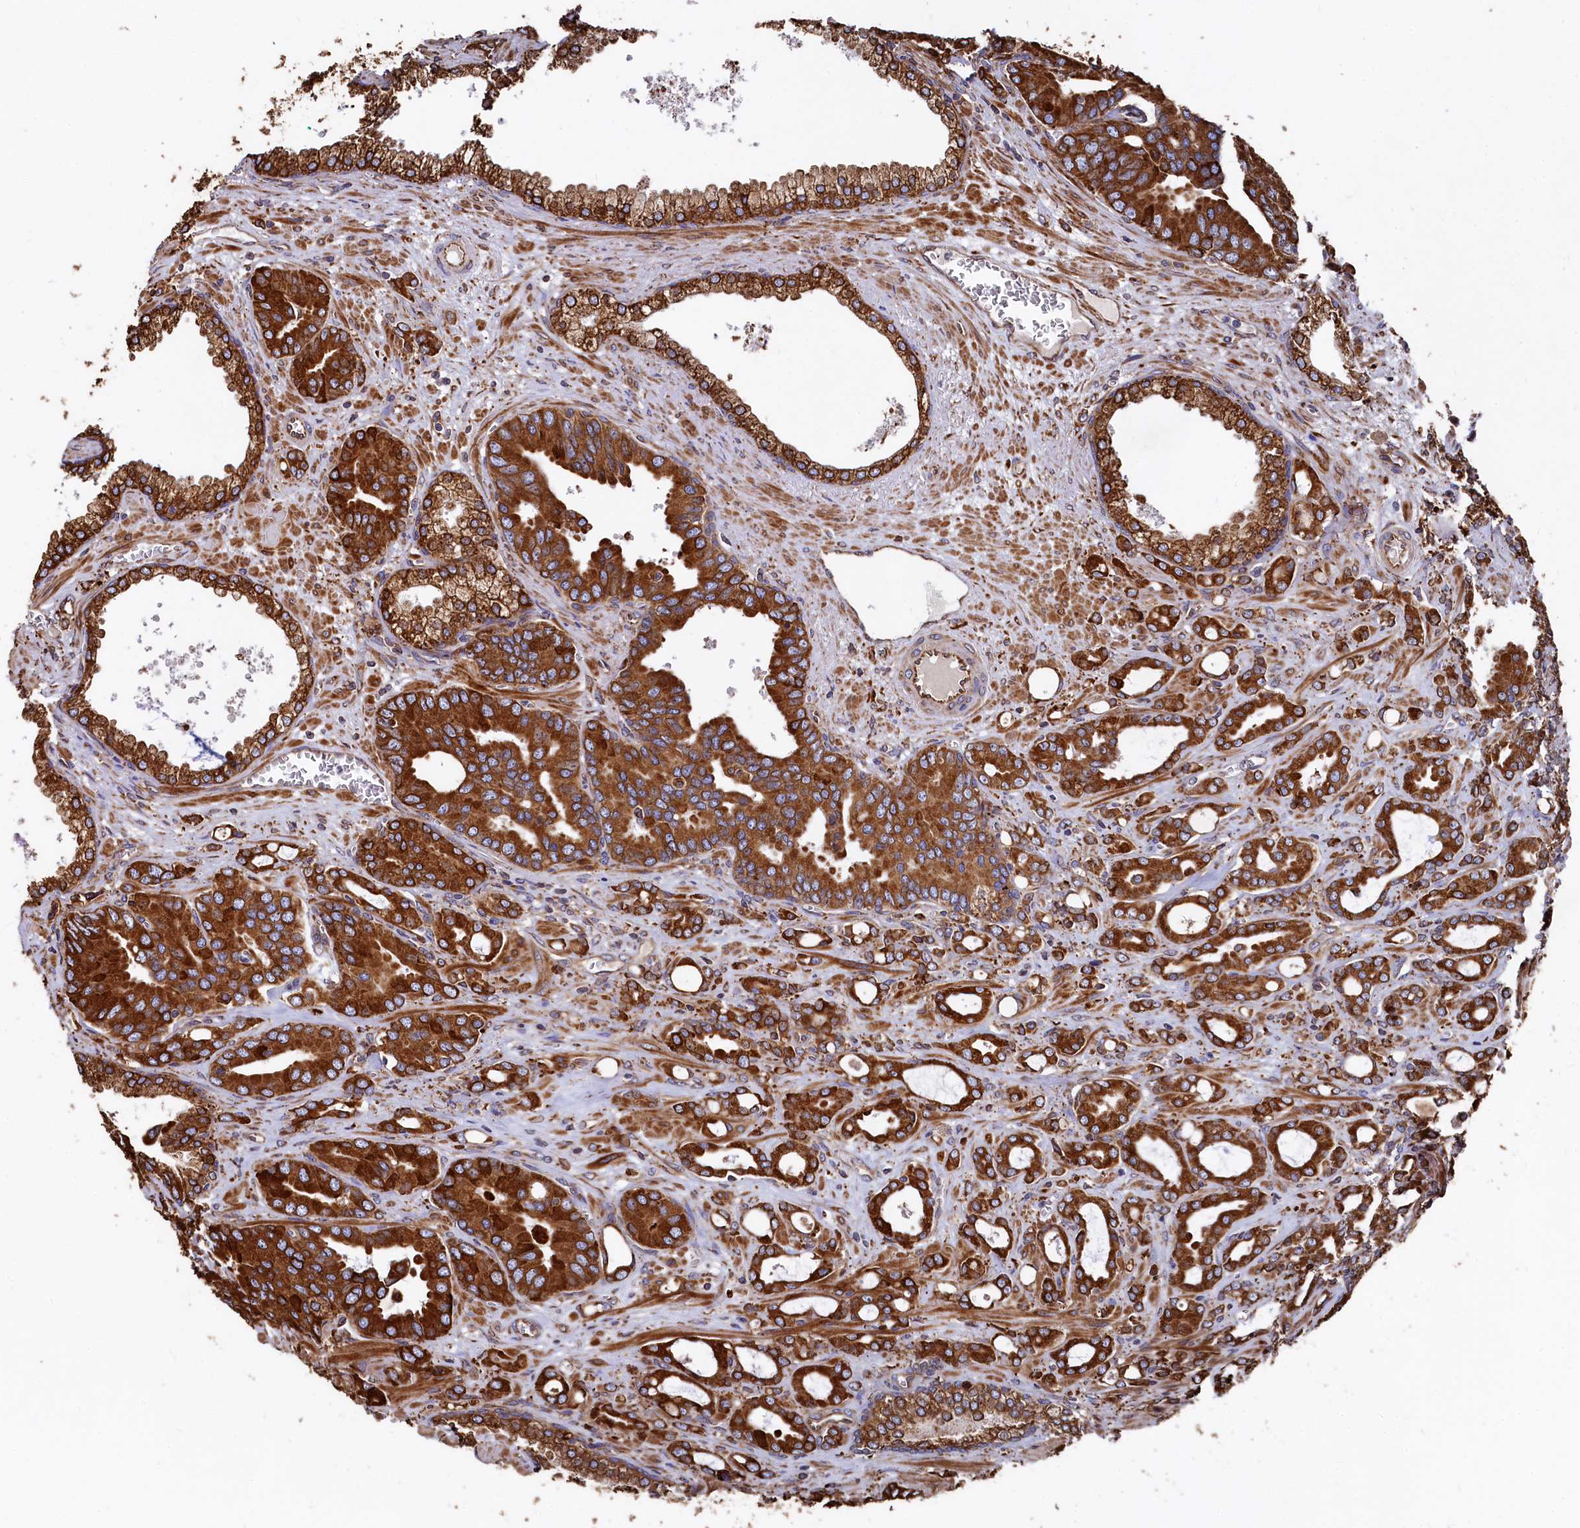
{"staining": {"intensity": "strong", "quantity": ">75%", "location": "cytoplasmic/membranous"}, "tissue": "prostate cancer", "cell_type": "Tumor cells", "image_type": "cancer", "snomed": [{"axis": "morphology", "description": "Adenocarcinoma, High grade"}, {"axis": "topography", "description": "Prostate"}], "caption": "IHC histopathology image of neoplastic tissue: human high-grade adenocarcinoma (prostate) stained using IHC reveals high levels of strong protein expression localized specifically in the cytoplasmic/membranous of tumor cells, appearing as a cytoplasmic/membranous brown color.", "gene": "NEURL1B", "patient": {"sex": "male", "age": 72}}